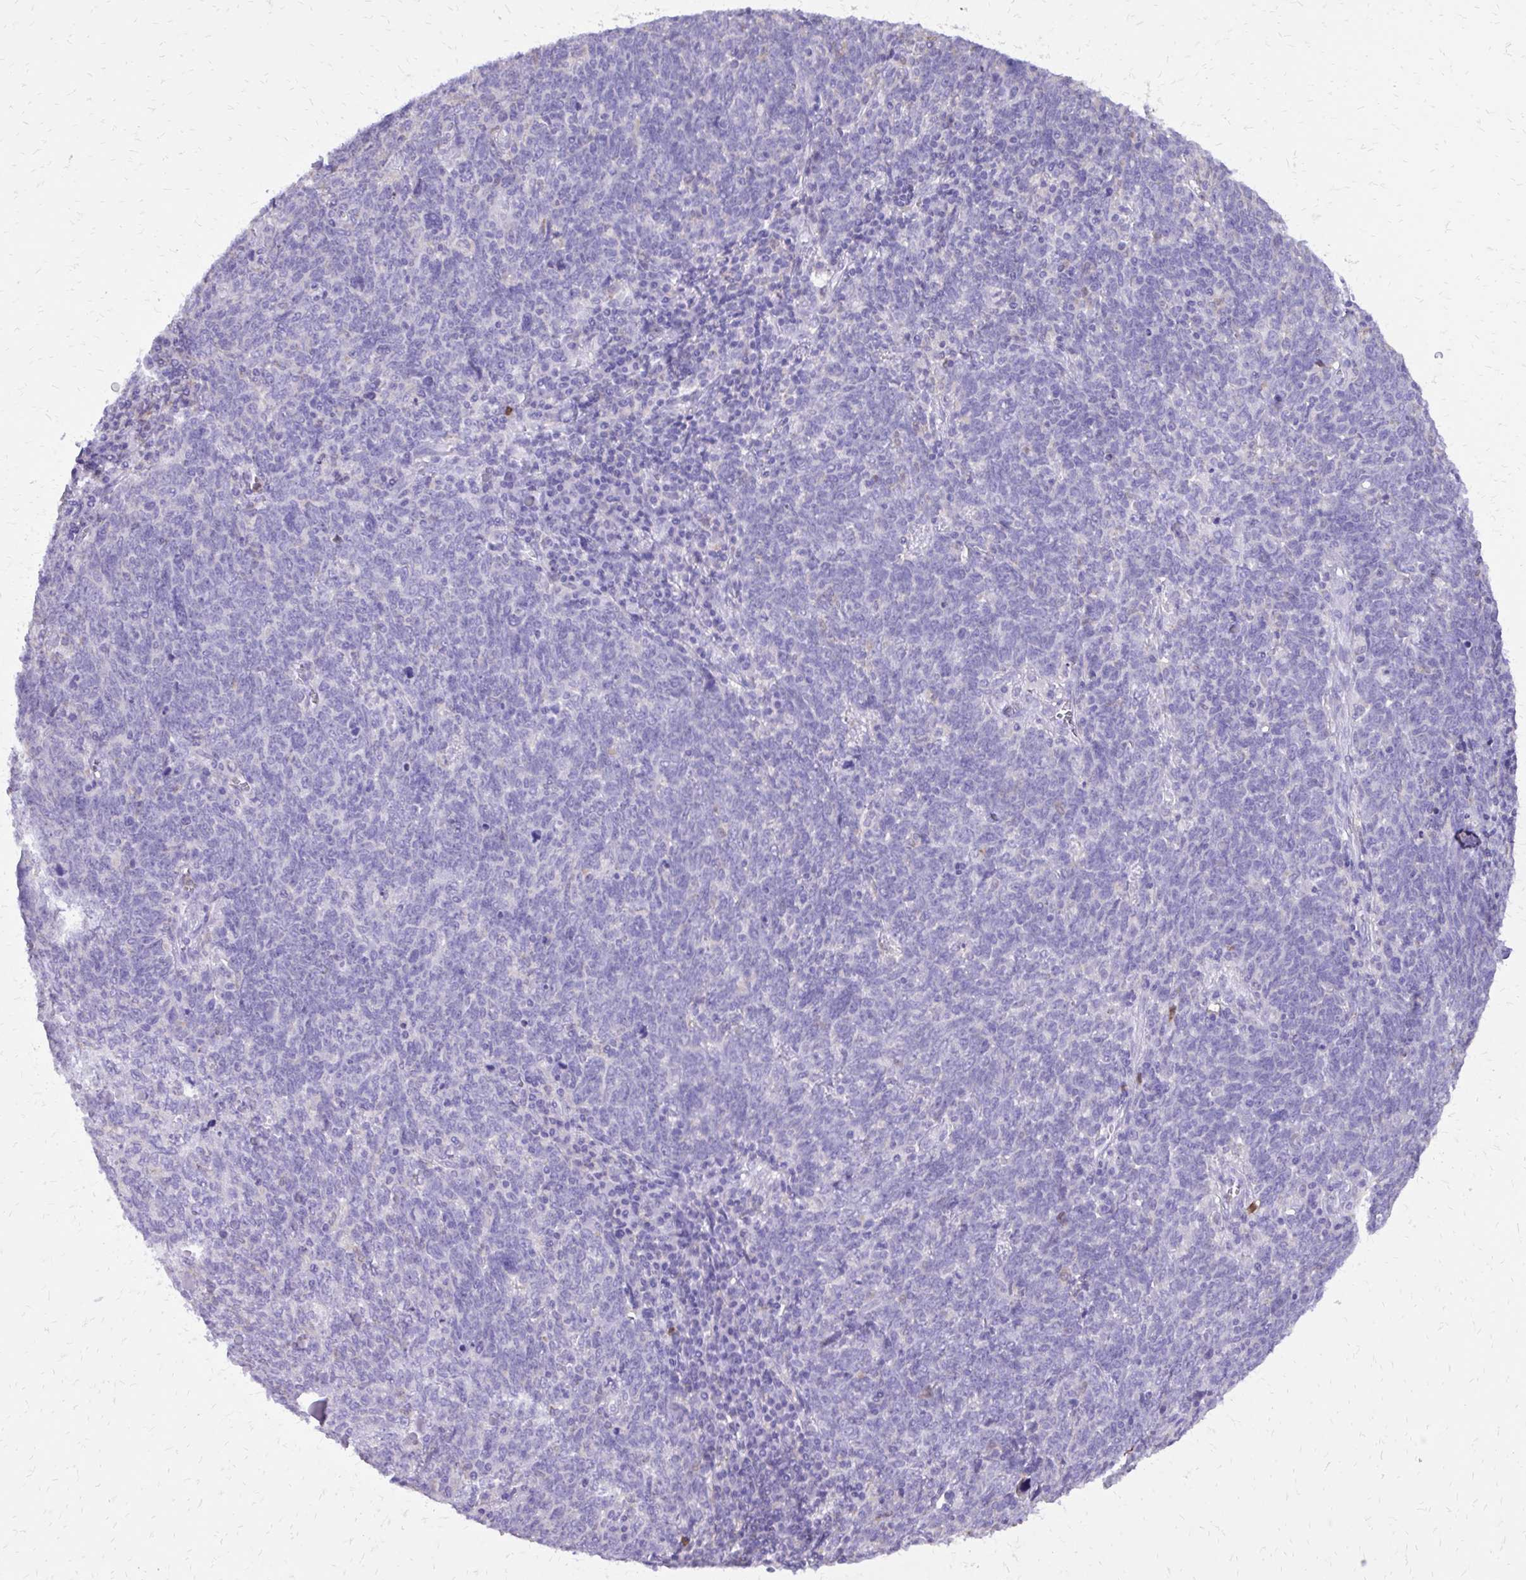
{"staining": {"intensity": "negative", "quantity": "none", "location": "none"}, "tissue": "lung cancer", "cell_type": "Tumor cells", "image_type": "cancer", "snomed": [{"axis": "morphology", "description": "Squamous cell carcinoma, NOS"}, {"axis": "topography", "description": "Lung"}], "caption": "Human lung squamous cell carcinoma stained for a protein using immunohistochemistry demonstrates no expression in tumor cells.", "gene": "CAT", "patient": {"sex": "female", "age": 72}}